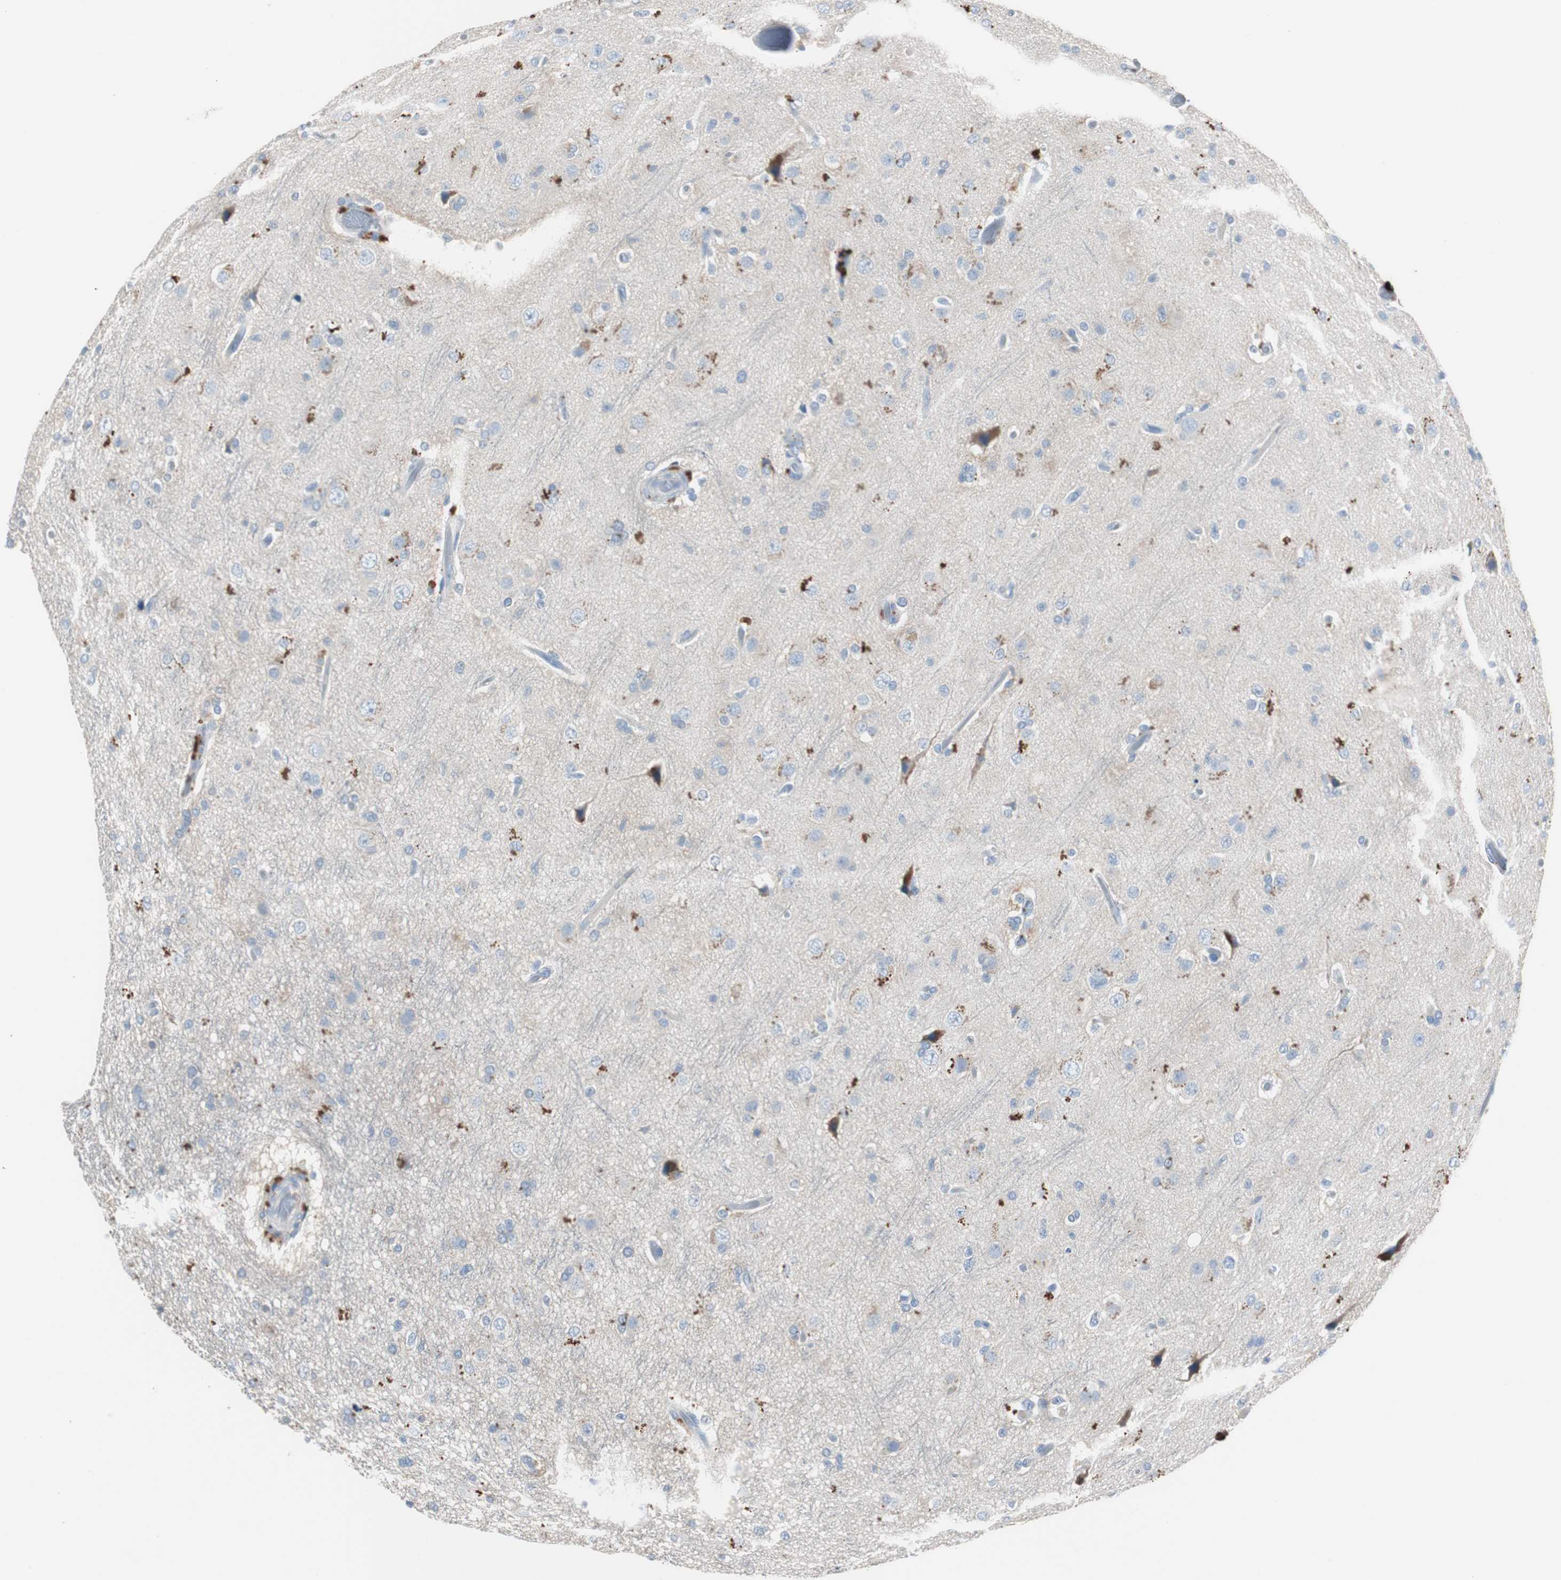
{"staining": {"intensity": "moderate", "quantity": "<25%", "location": "cytoplasmic/membranous"}, "tissue": "glioma", "cell_type": "Tumor cells", "image_type": "cancer", "snomed": [{"axis": "morphology", "description": "Glioma, malignant, High grade"}, {"axis": "topography", "description": "Brain"}], "caption": "Immunohistochemical staining of human malignant high-grade glioma exhibits low levels of moderate cytoplasmic/membranous expression in approximately <25% of tumor cells.", "gene": "SERPINF1", "patient": {"sex": "male", "age": 33}}